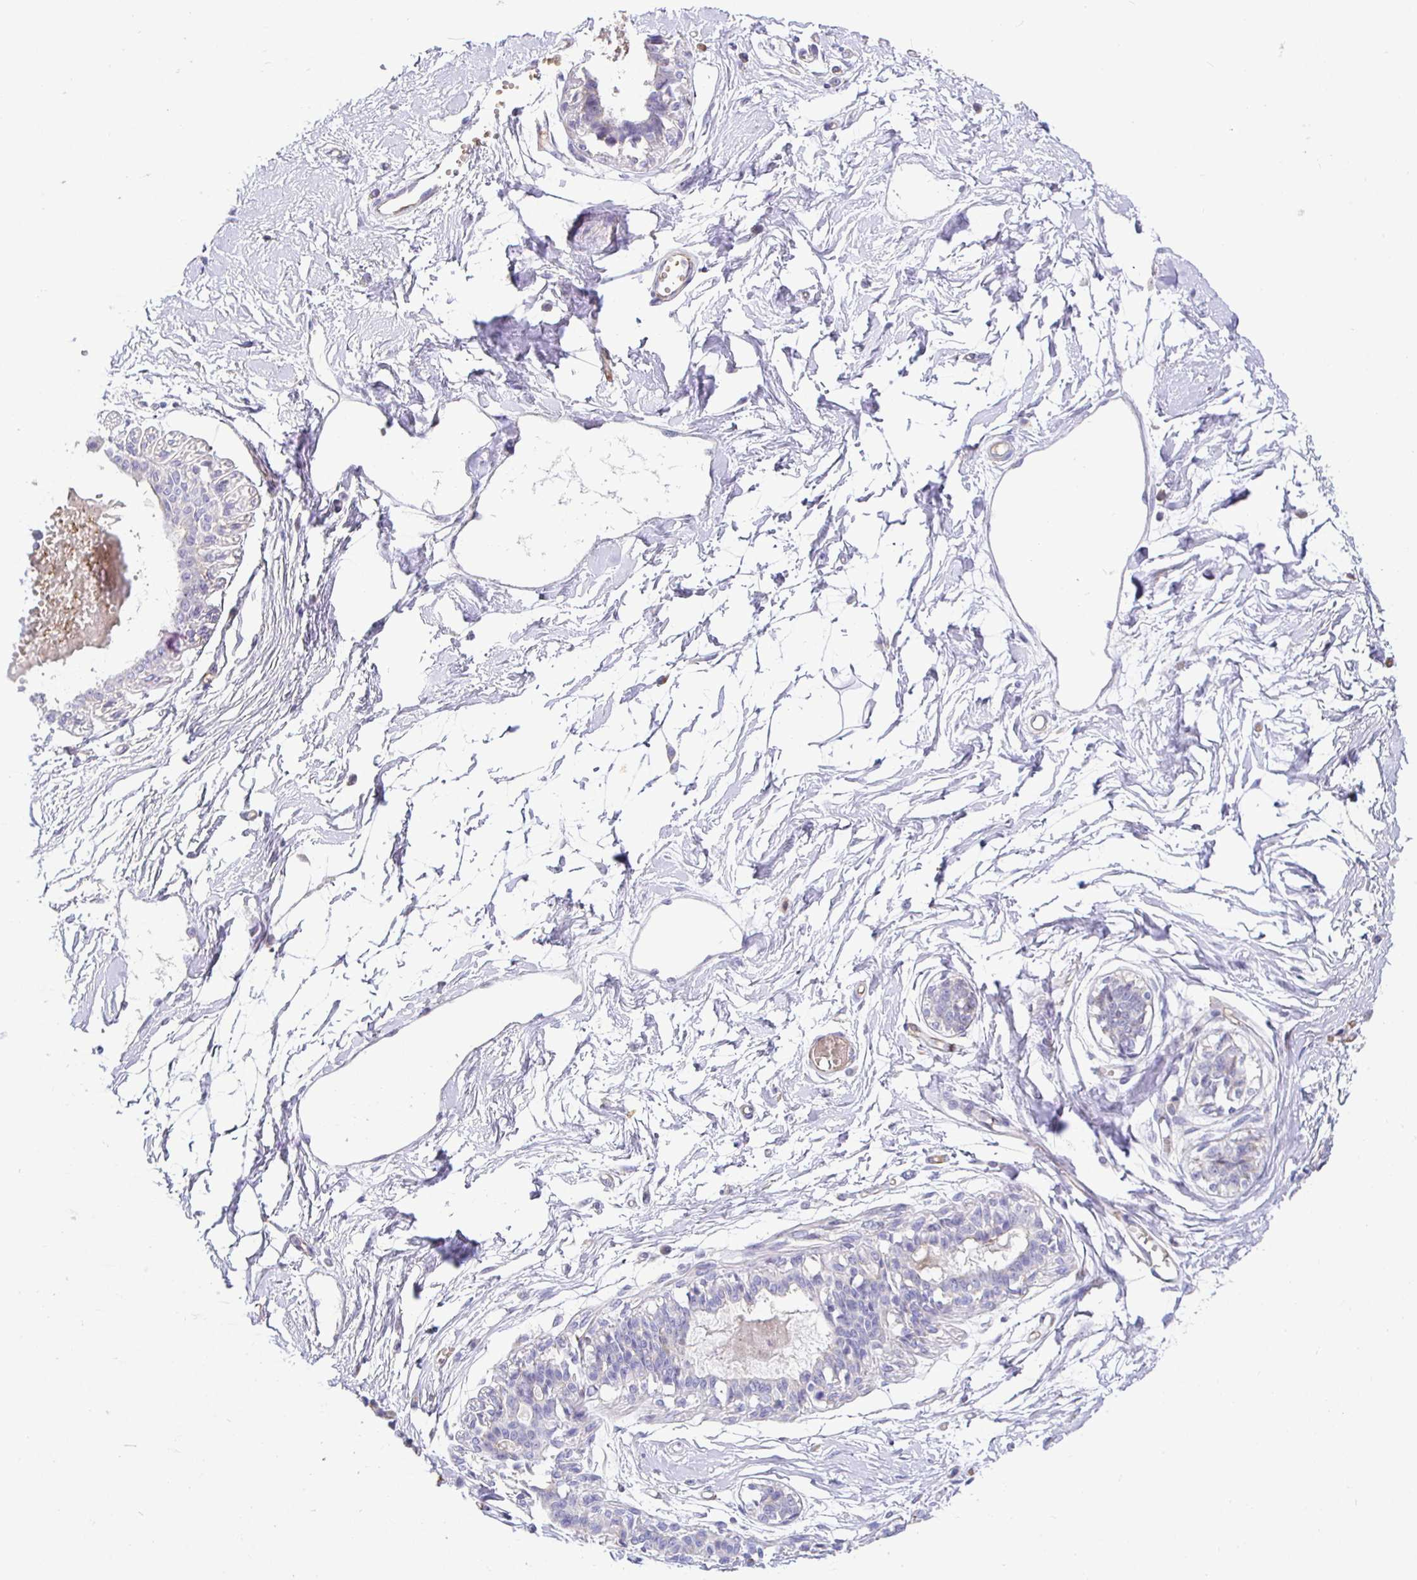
{"staining": {"intensity": "negative", "quantity": "none", "location": "none"}, "tissue": "breast", "cell_type": "Adipocytes", "image_type": "normal", "snomed": [{"axis": "morphology", "description": "Normal tissue, NOS"}, {"axis": "topography", "description": "Breast"}], "caption": "A histopathology image of breast stained for a protein demonstrates no brown staining in adipocytes. The staining was performed using DAB to visualize the protein expression in brown, while the nuclei were stained in blue with hematoxylin (Magnification: 20x).", "gene": "SIRPA", "patient": {"sex": "female", "age": 45}}